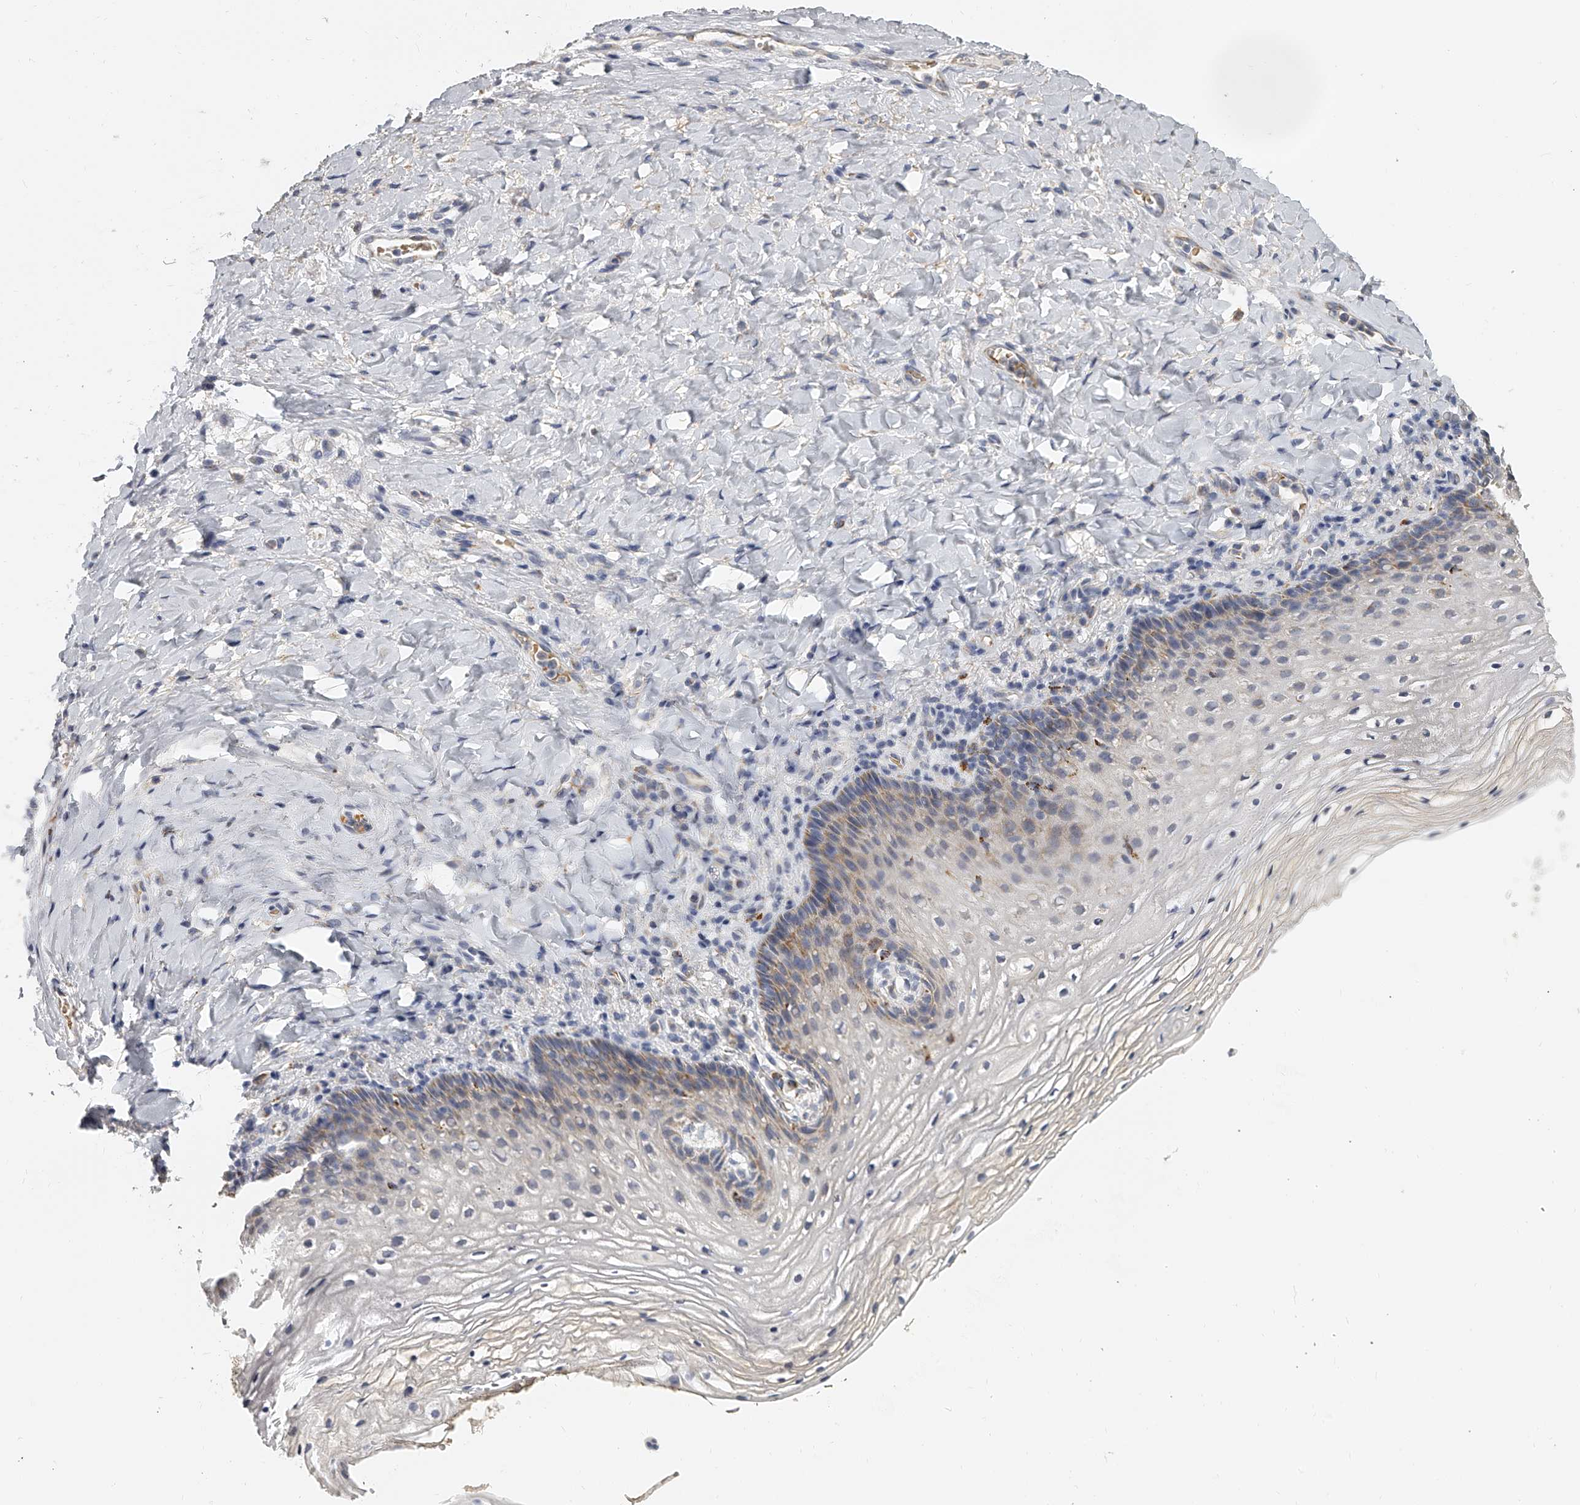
{"staining": {"intensity": "moderate", "quantity": "<25%", "location": "cytoplasmic/membranous"}, "tissue": "vagina", "cell_type": "Squamous epithelial cells", "image_type": "normal", "snomed": [{"axis": "morphology", "description": "Normal tissue, NOS"}, {"axis": "topography", "description": "Vagina"}], "caption": "This is a micrograph of immunohistochemistry (IHC) staining of unremarkable vagina, which shows moderate staining in the cytoplasmic/membranous of squamous epithelial cells.", "gene": "KLHL7", "patient": {"sex": "female", "age": 60}}